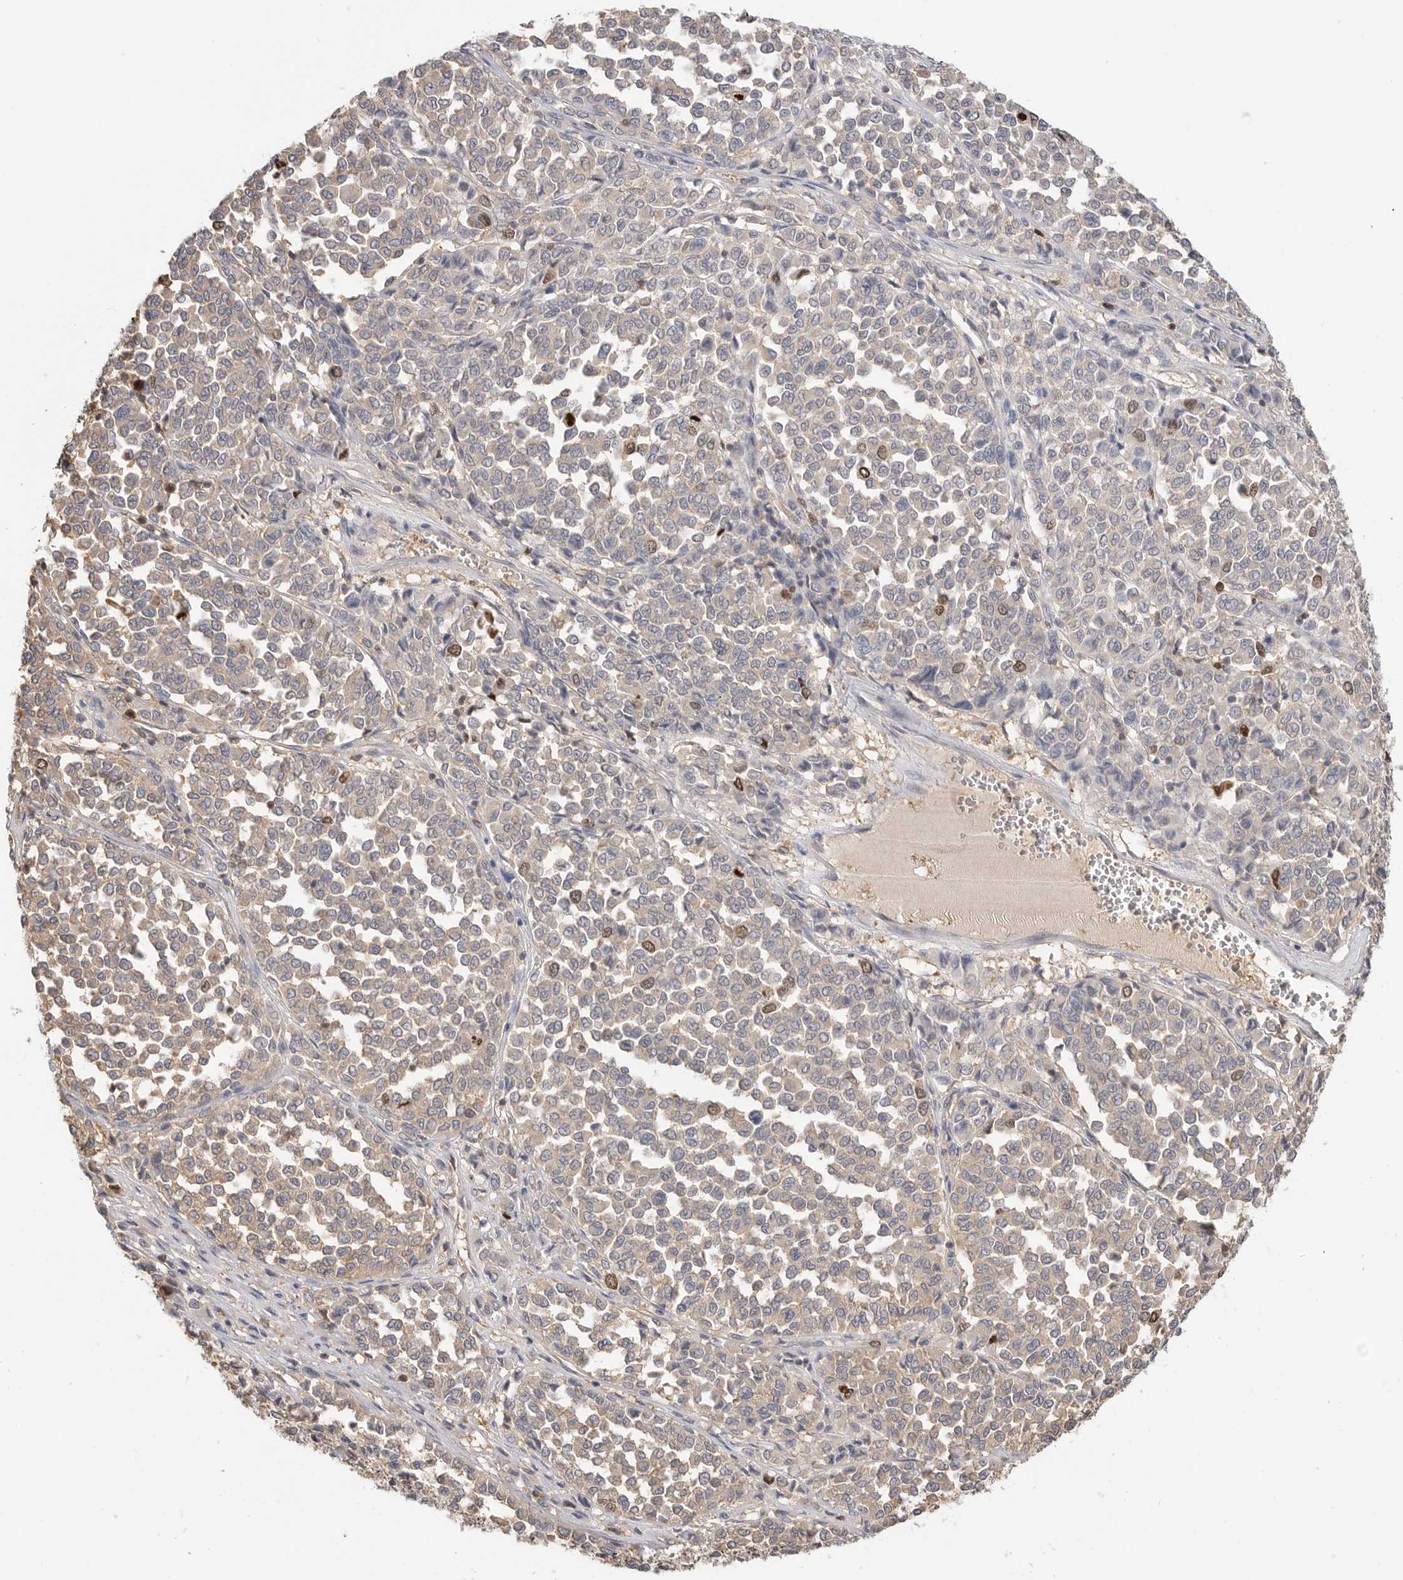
{"staining": {"intensity": "moderate", "quantity": "<25%", "location": "cytoplasmic/membranous,nuclear"}, "tissue": "melanoma", "cell_type": "Tumor cells", "image_type": "cancer", "snomed": [{"axis": "morphology", "description": "Malignant melanoma, Metastatic site"}, {"axis": "topography", "description": "Pancreas"}], "caption": "Melanoma stained with a brown dye demonstrates moderate cytoplasmic/membranous and nuclear positive expression in approximately <25% of tumor cells.", "gene": "TOP2A", "patient": {"sex": "female", "age": 30}}